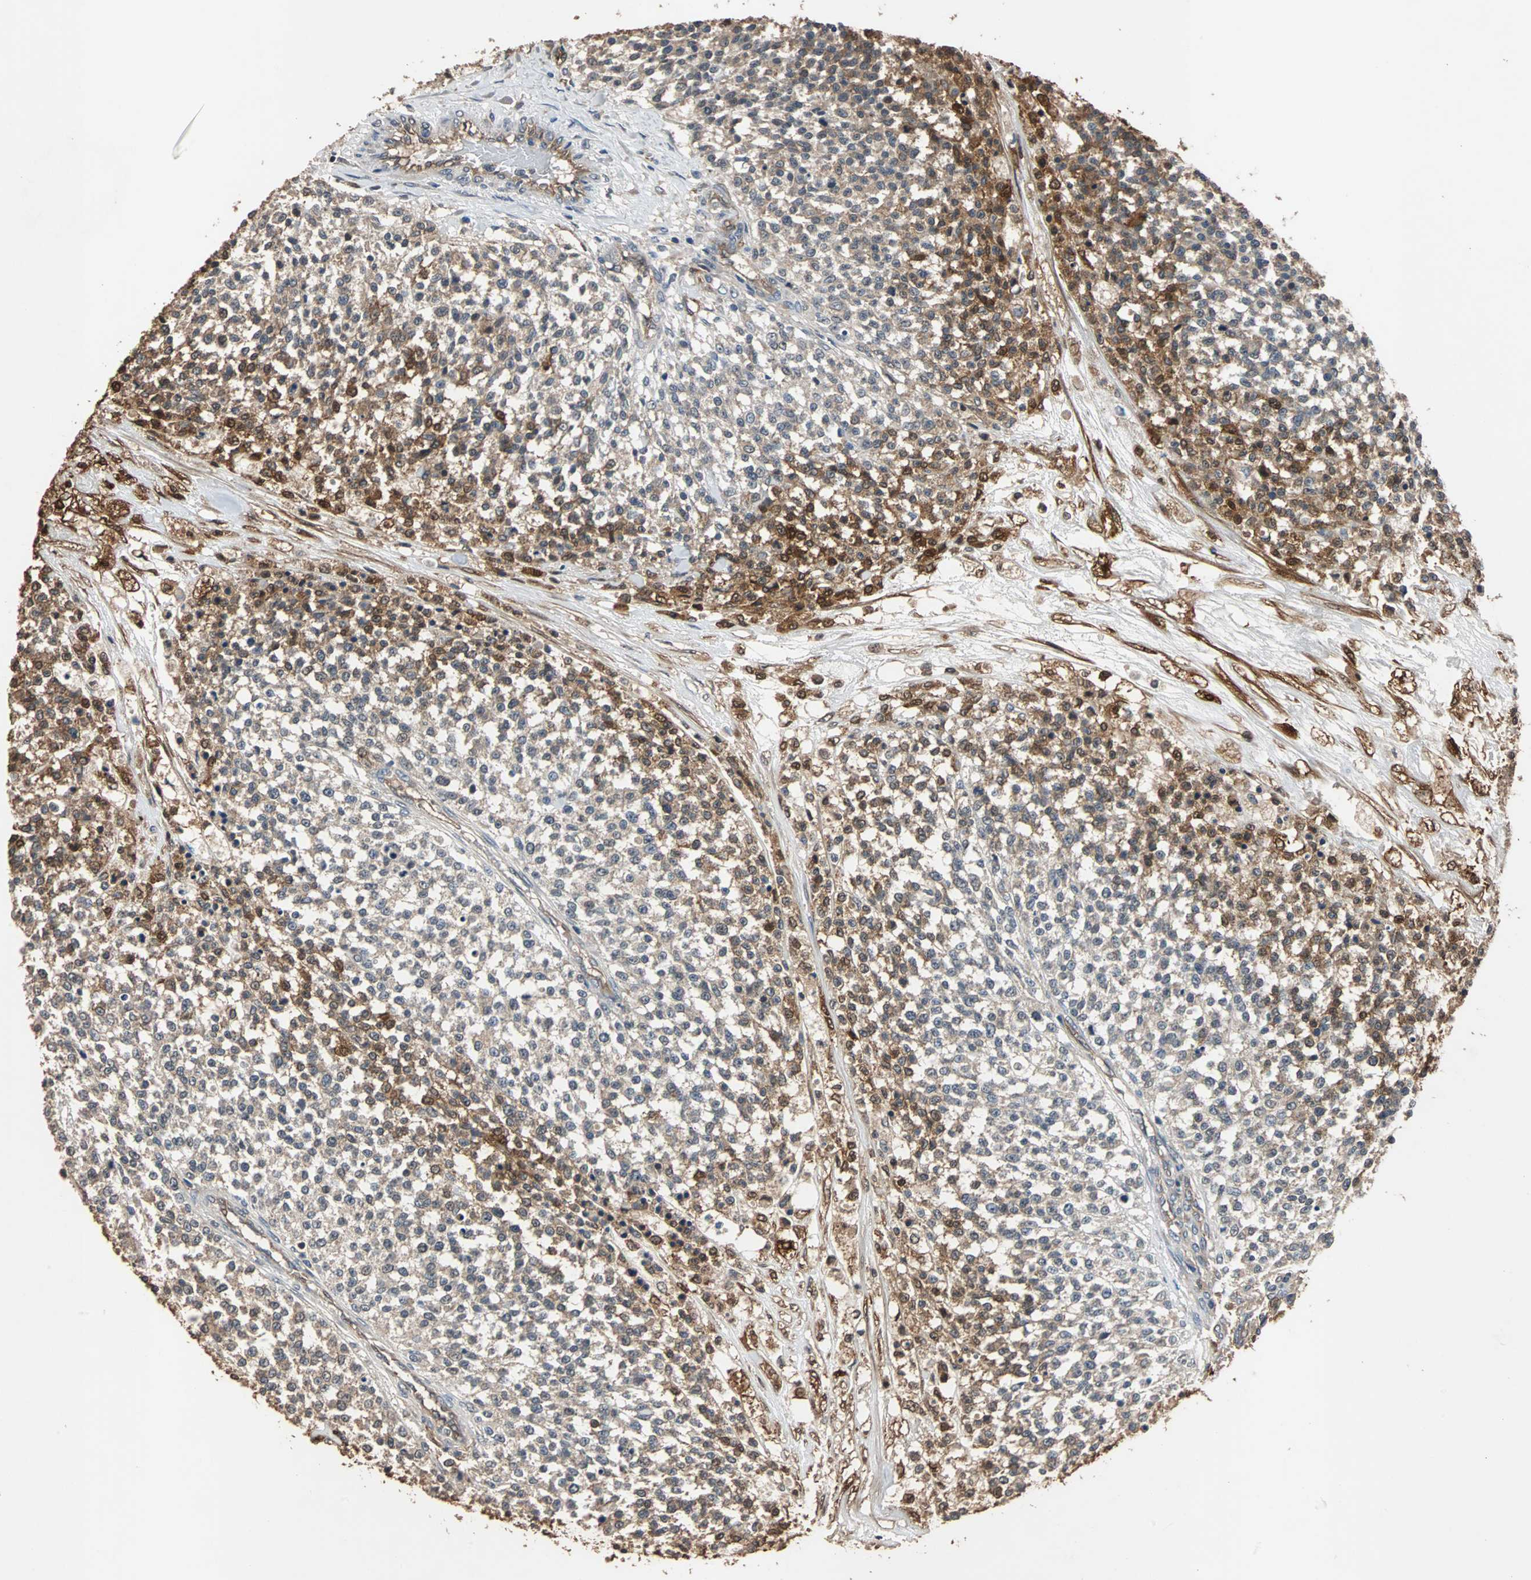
{"staining": {"intensity": "strong", "quantity": "25%-75%", "location": "cytoplasmic/membranous"}, "tissue": "testis cancer", "cell_type": "Tumor cells", "image_type": "cancer", "snomed": [{"axis": "morphology", "description": "Seminoma, NOS"}, {"axis": "topography", "description": "Testis"}], "caption": "Strong cytoplasmic/membranous expression for a protein is present in about 25%-75% of tumor cells of testis cancer (seminoma) using immunohistochemistry (IHC).", "gene": "NDRG1", "patient": {"sex": "male", "age": 59}}